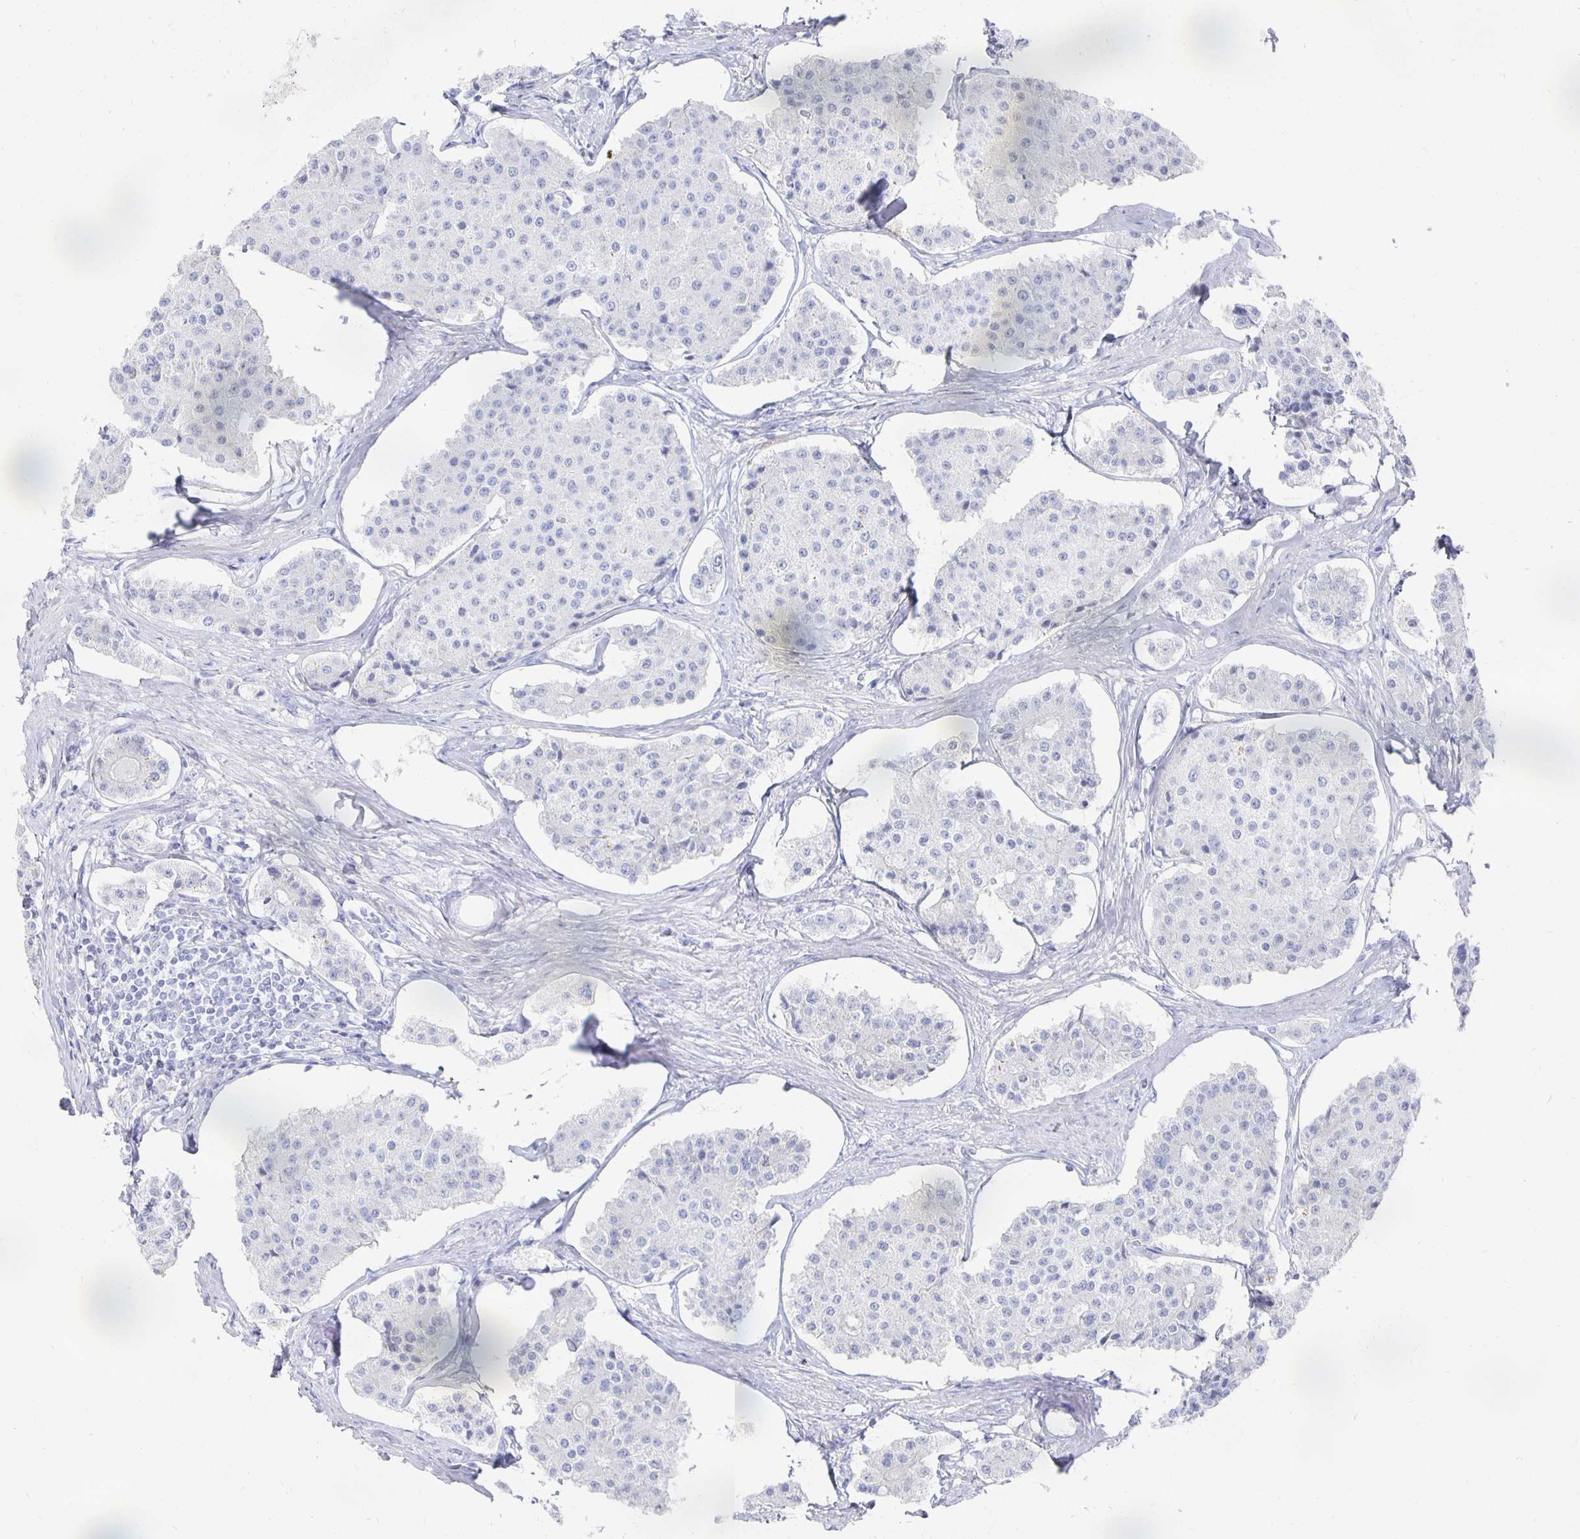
{"staining": {"intensity": "negative", "quantity": "none", "location": "none"}, "tissue": "carcinoid", "cell_type": "Tumor cells", "image_type": "cancer", "snomed": [{"axis": "morphology", "description": "Carcinoid, malignant, NOS"}, {"axis": "topography", "description": "Small intestine"}], "caption": "There is no significant expression in tumor cells of carcinoid (malignant). (DAB (3,3'-diaminobenzidine) immunohistochemistry with hematoxylin counter stain).", "gene": "PRDM7", "patient": {"sex": "female", "age": 65}}